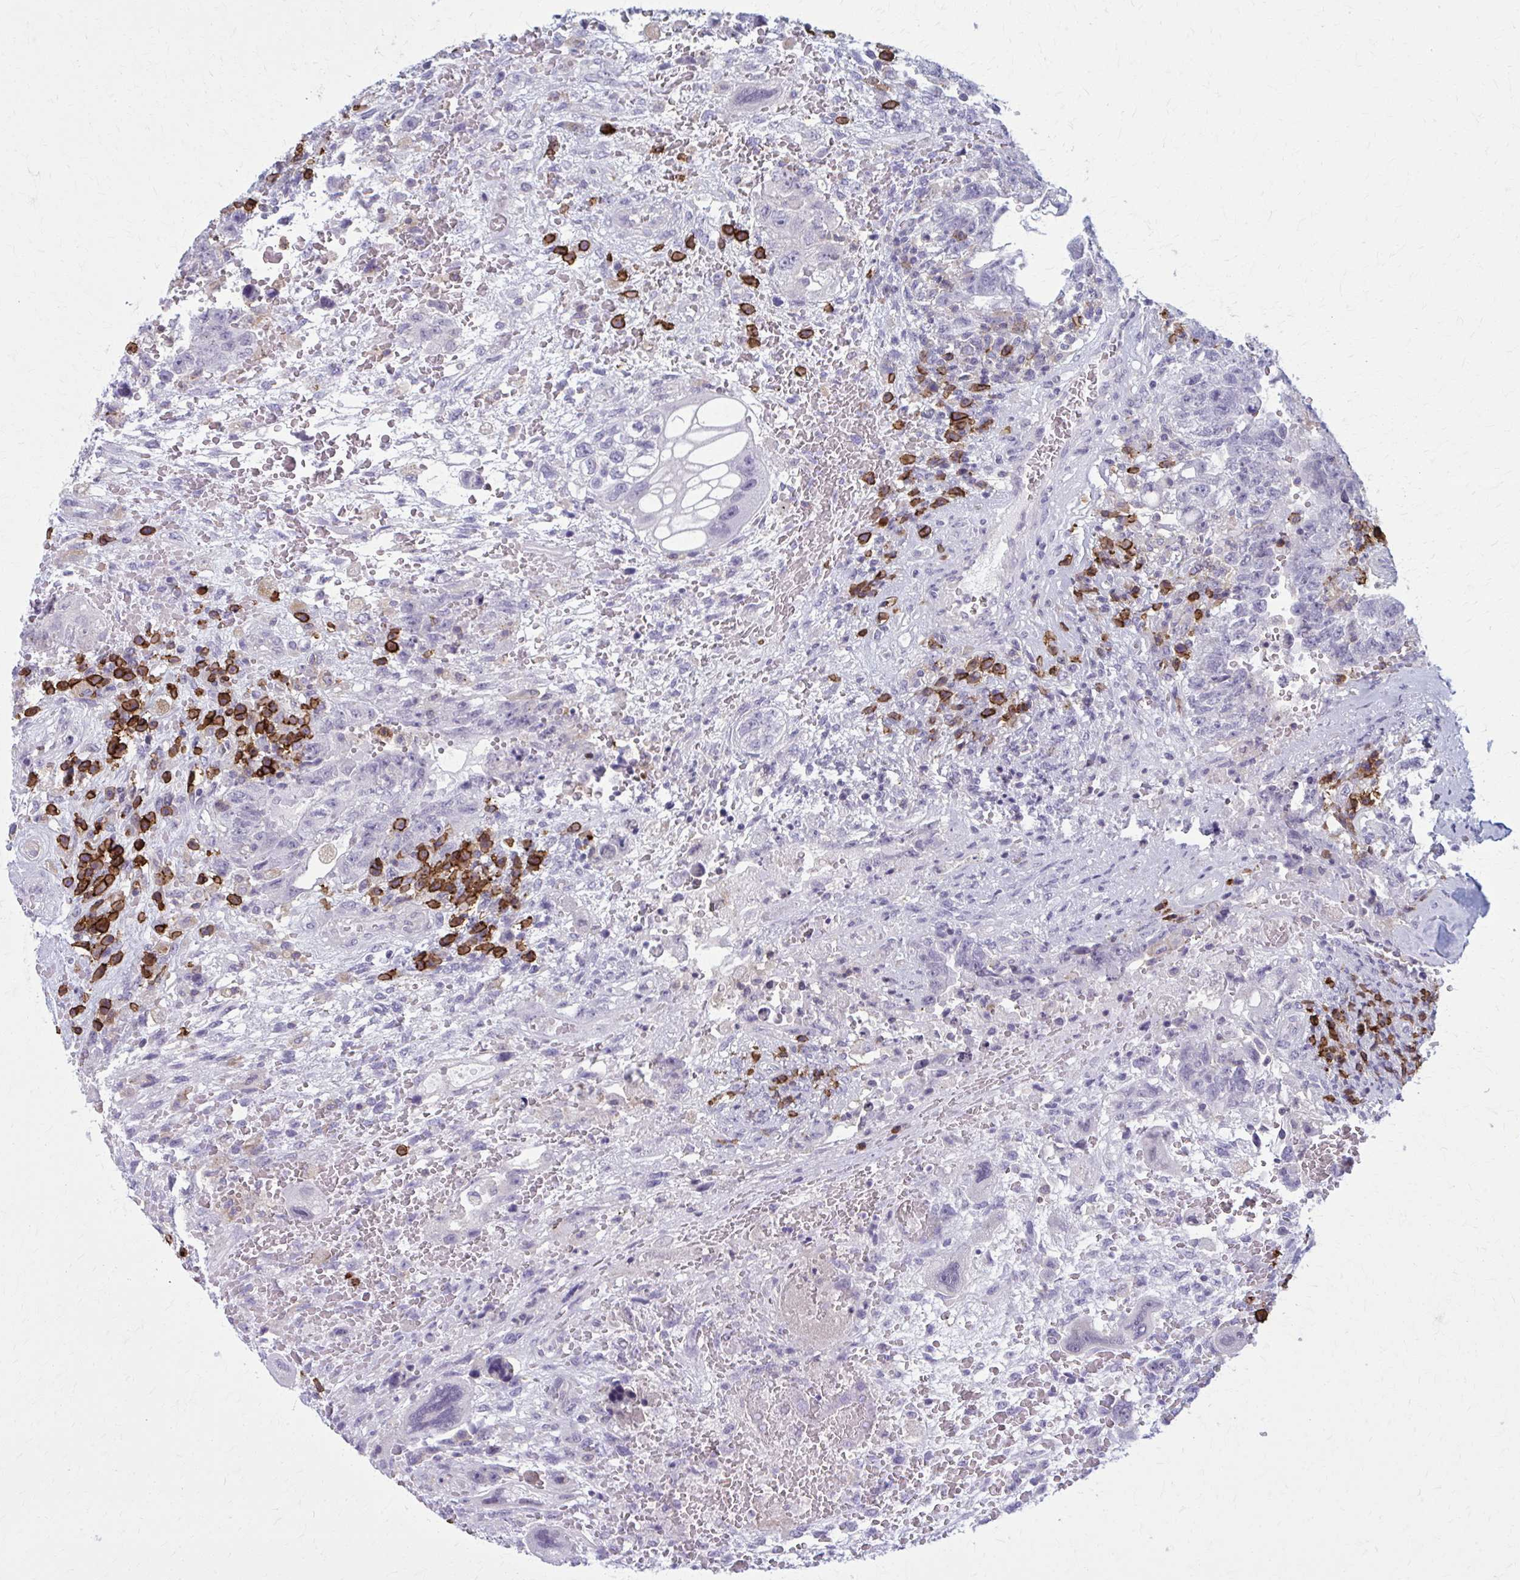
{"staining": {"intensity": "negative", "quantity": "none", "location": "none"}, "tissue": "testis cancer", "cell_type": "Tumor cells", "image_type": "cancer", "snomed": [{"axis": "morphology", "description": "Carcinoma, Embryonal, NOS"}, {"axis": "topography", "description": "Testis"}], "caption": "There is no significant staining in tumor cells of embryonal carcinoma (testis).", "gene": "CD38", "patient": {"sex": "male", "age": 26}}